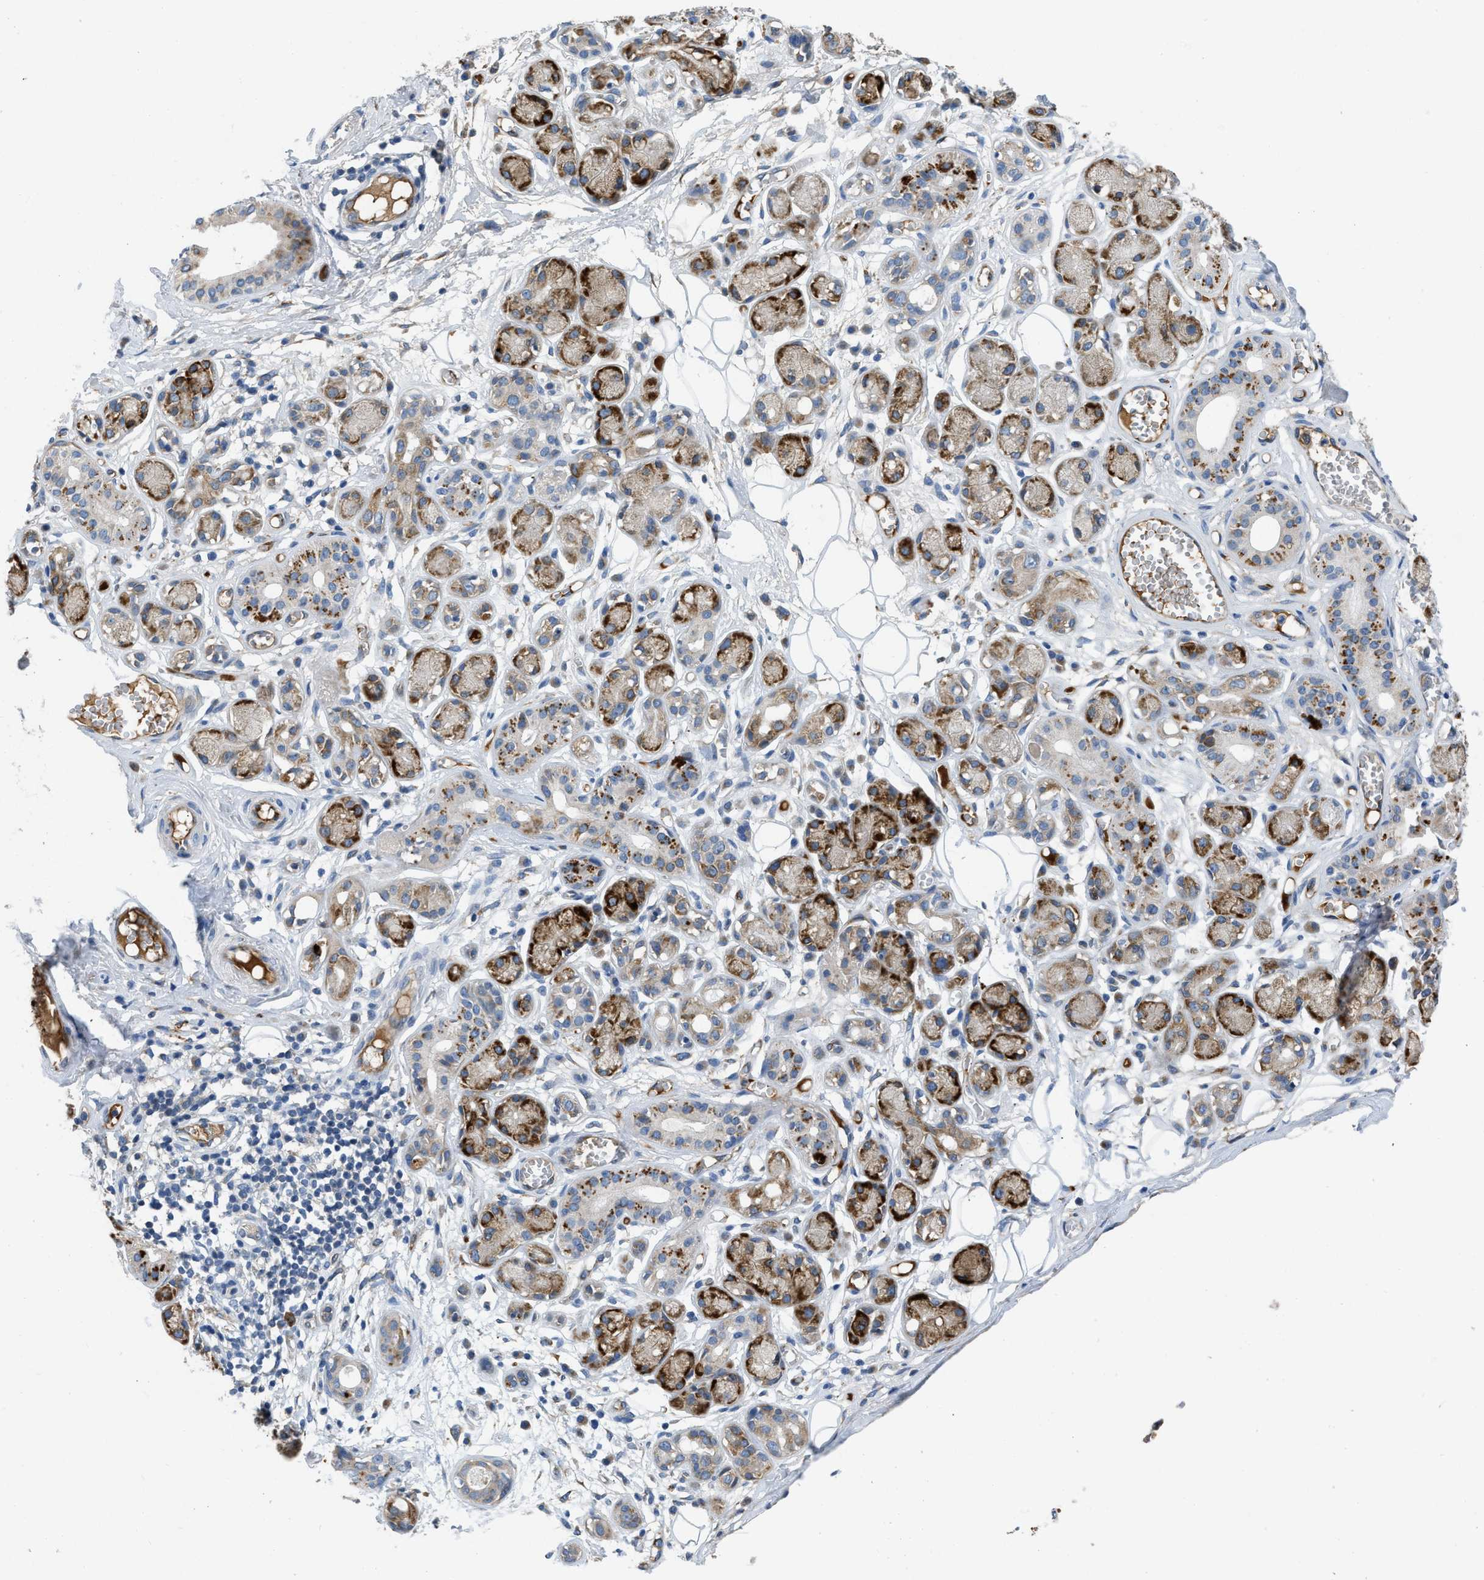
{"staining": {"intensity": "moderate", "quantity": "<25%", "location": "cytoplasmic/membranous"}, "tissue": "adipose tissue", "cell_type": "Adipocytes", "image_type": "normal", "snomed": [{"axis": "morphology", "description": "Normal tissue, NOS"}, {"axis": "morphology", "description": "Inflammation, NOS"}, {"axis": "topography", "description": "Salivary gland"}, {"axis": "topography", "description": "Peripheral nerve tissue"}], "caption": "High-power microscopy captured an IHC histopathology image of normal adipose tissue, revealing moderate cytoplasmic/membranous positivity in approximately <25% of adipocytes. The protein is shown in brown color, while the nuclei are stained blue.", "gene": "GGCX", "patient": {"sex": "female", "age": 75}}